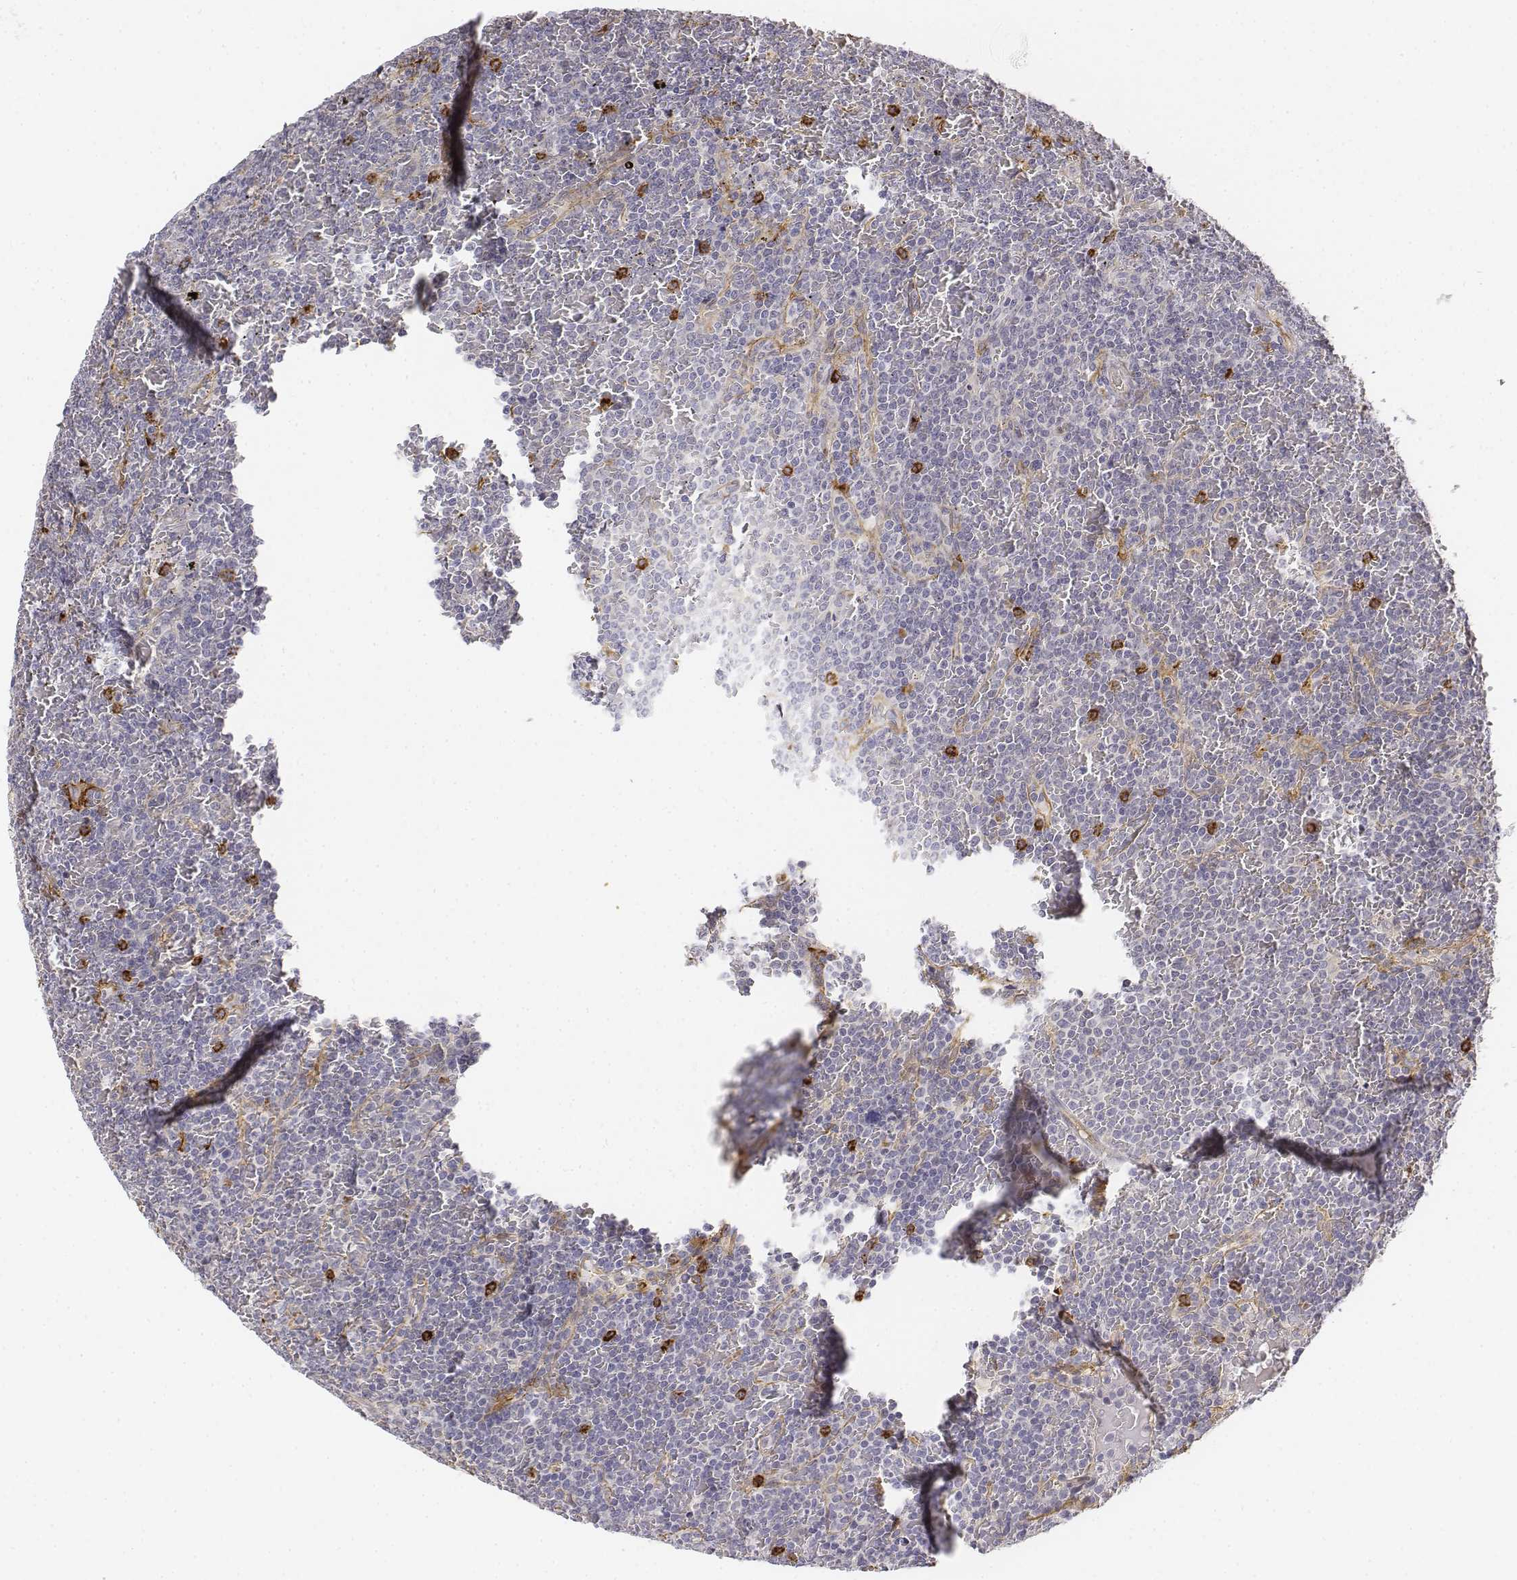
{"staining": {"intensity": "negative", "quantity": "none", "location": "none"}, "tissue": "lymphoma", "cell_type": "Tumor cells", "image_type": "cancer", "snomed": [{"axis": "morphology", "description": "Malignant lymphoma, non-Hodgkin's type, Low grade"}, {"axis": "topography", "description": "Spleen"}], "caption": "Tumor cells are negative for brown protein staining in low-grade malignant lymphoma, non-Hodgkin's type.", "gene": "CD14", "patient": {"sex": "female", "age": 77}}